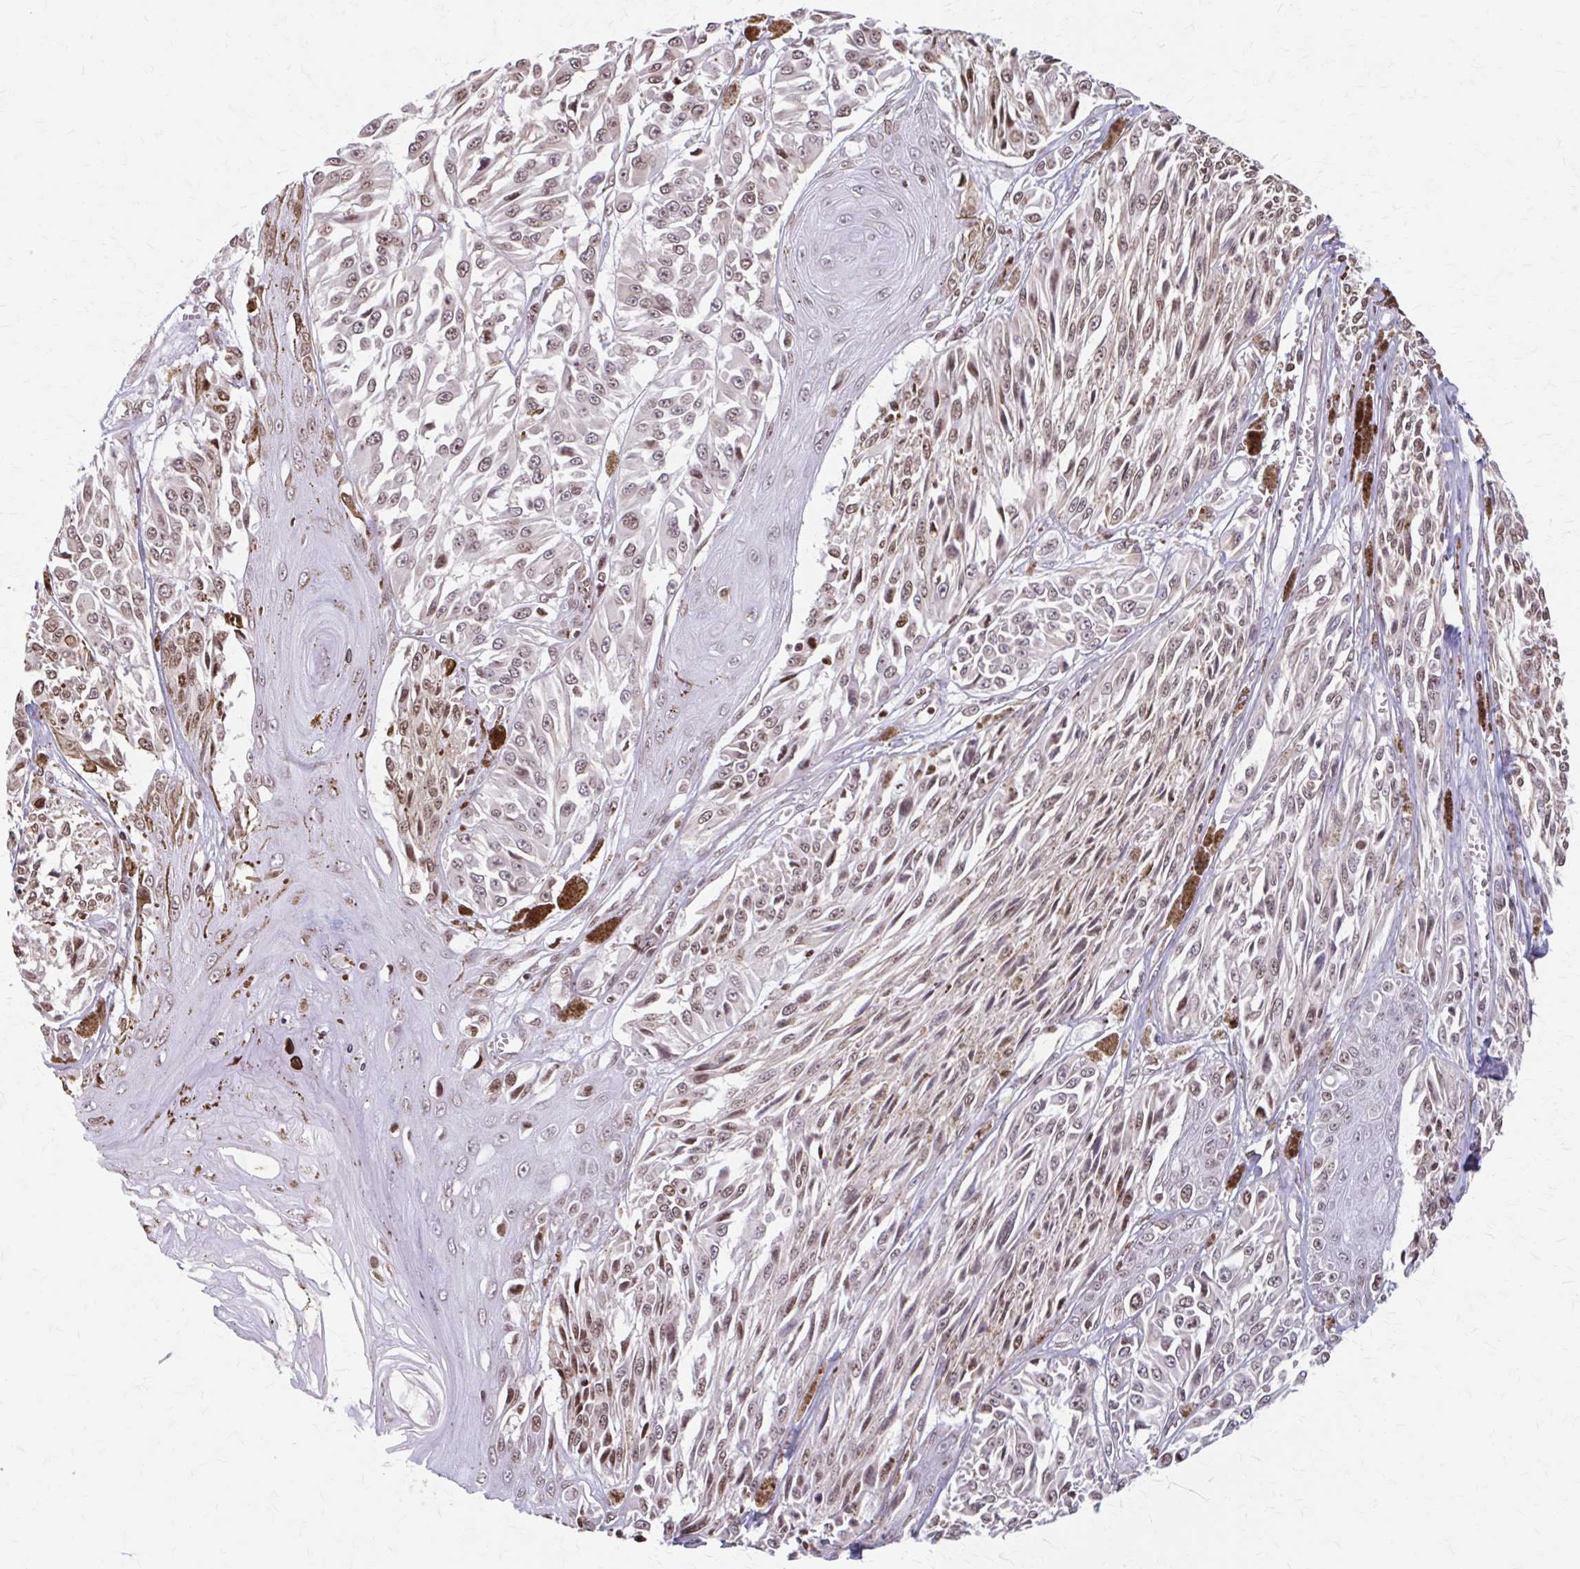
{"staining": {"intensity": "moderate", "quantity": "25%-75%", "location": "nuclear"}, "tissue": "melanoma", "cell_type": "Tumor cells", "image_type": "cancer", "snomed": [{"axis": "morphology", "description": "Malignant melanoma, NOS"}, {"axis": "topography", "description": "Skin"}], "caption": "DAB (3,3'-diaminobenzidine) immunohistochemical staining of melanoma shows moderate nuclear protein expression in approximately 25%-75% of tumor cells.", "gene": "ORC3", "patient": {"sex": "male", "age": 94}}